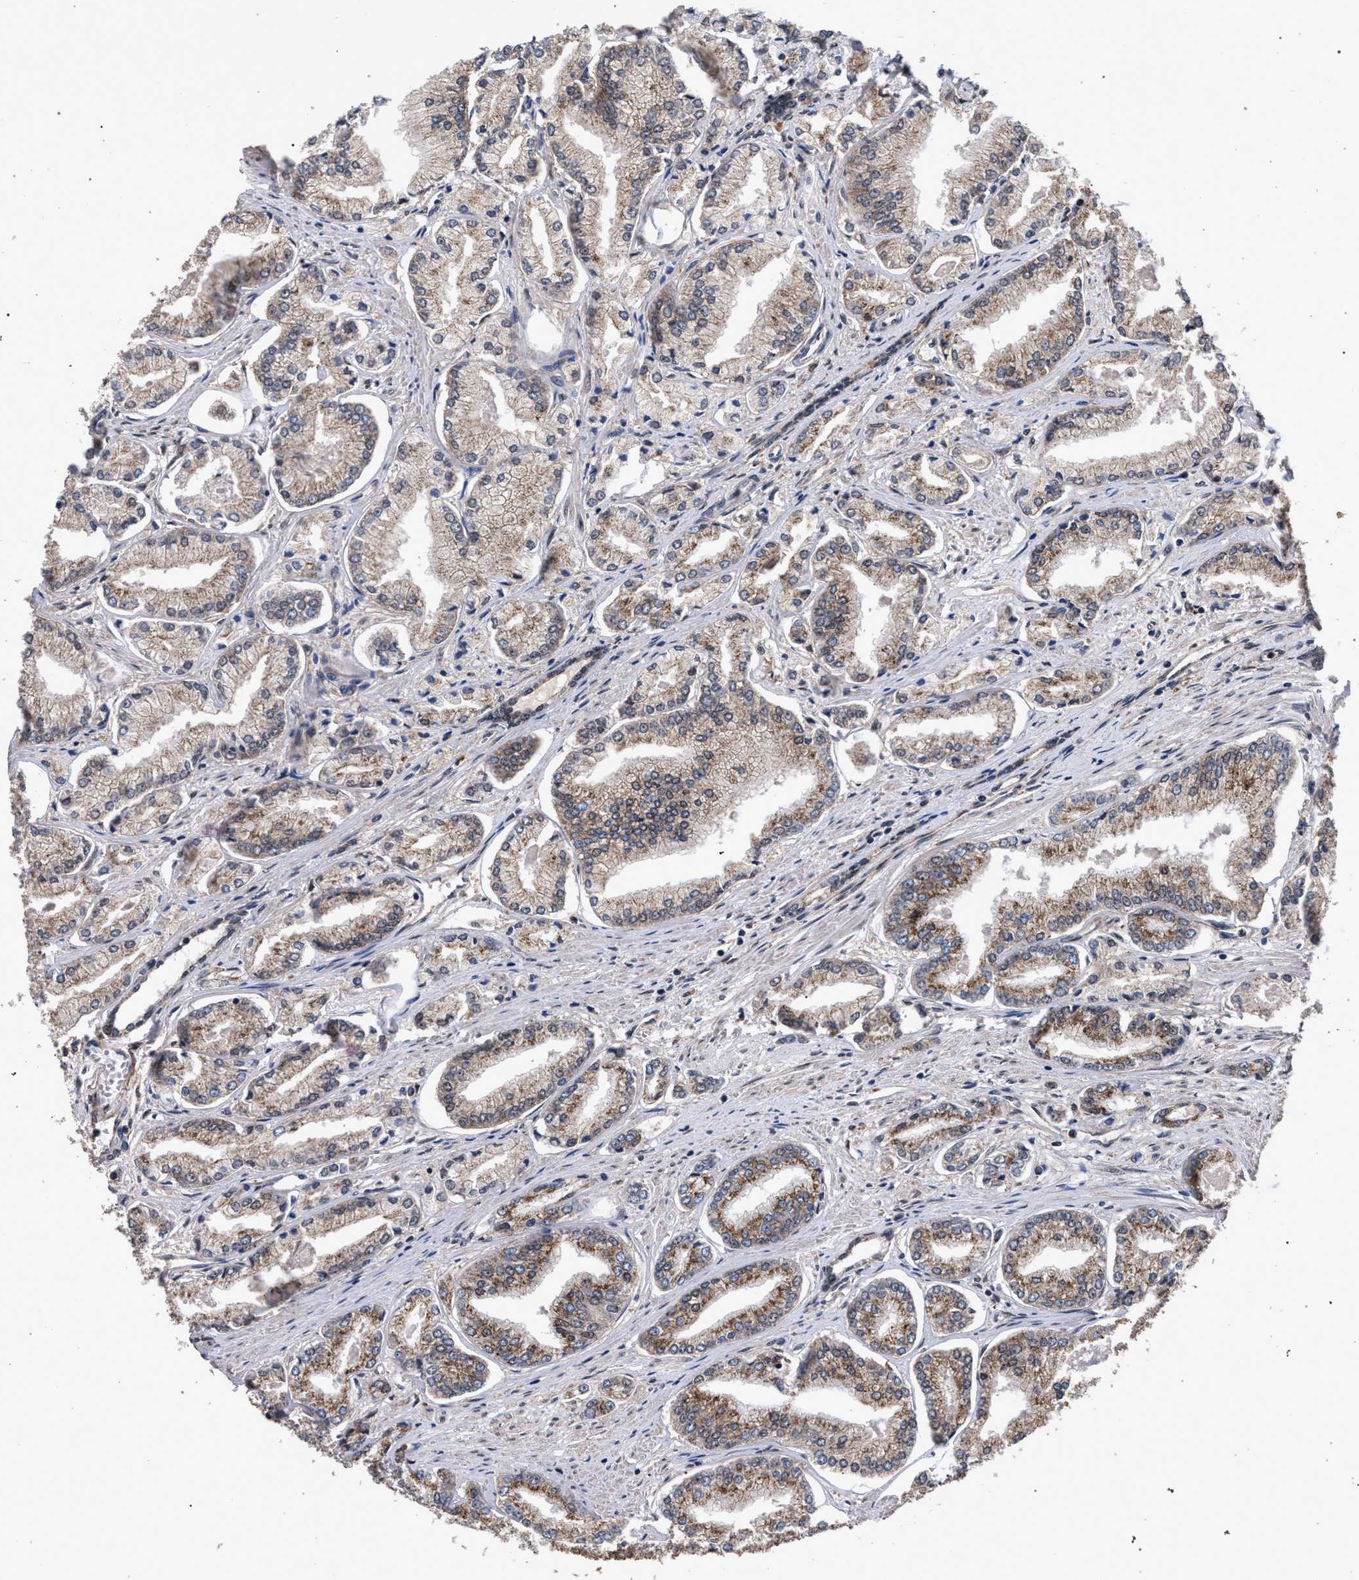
{"staining": {"intensity": "moderate", "quantity": ">75%", "location": "cytoplasmic/membranous"}, "tissue": "prostate cancer", "cell_type": "Tumor cells", "image_type": "cancer", "snomed": [{"axis": "morphology", "description": "Adenocarcinoma, Low grade"}, {"axis": "topography", "description": "Prostate"}], "caption": "This is an image of immunohistochemistry (IHC) staining of prostate cancer (low-grade adenocarcinoma), which shows moderate staining in the cytoplasmic/membranous of tumor cells.", "gene": "ACOX1", "patient": {"sex": "male", "age": 52}}